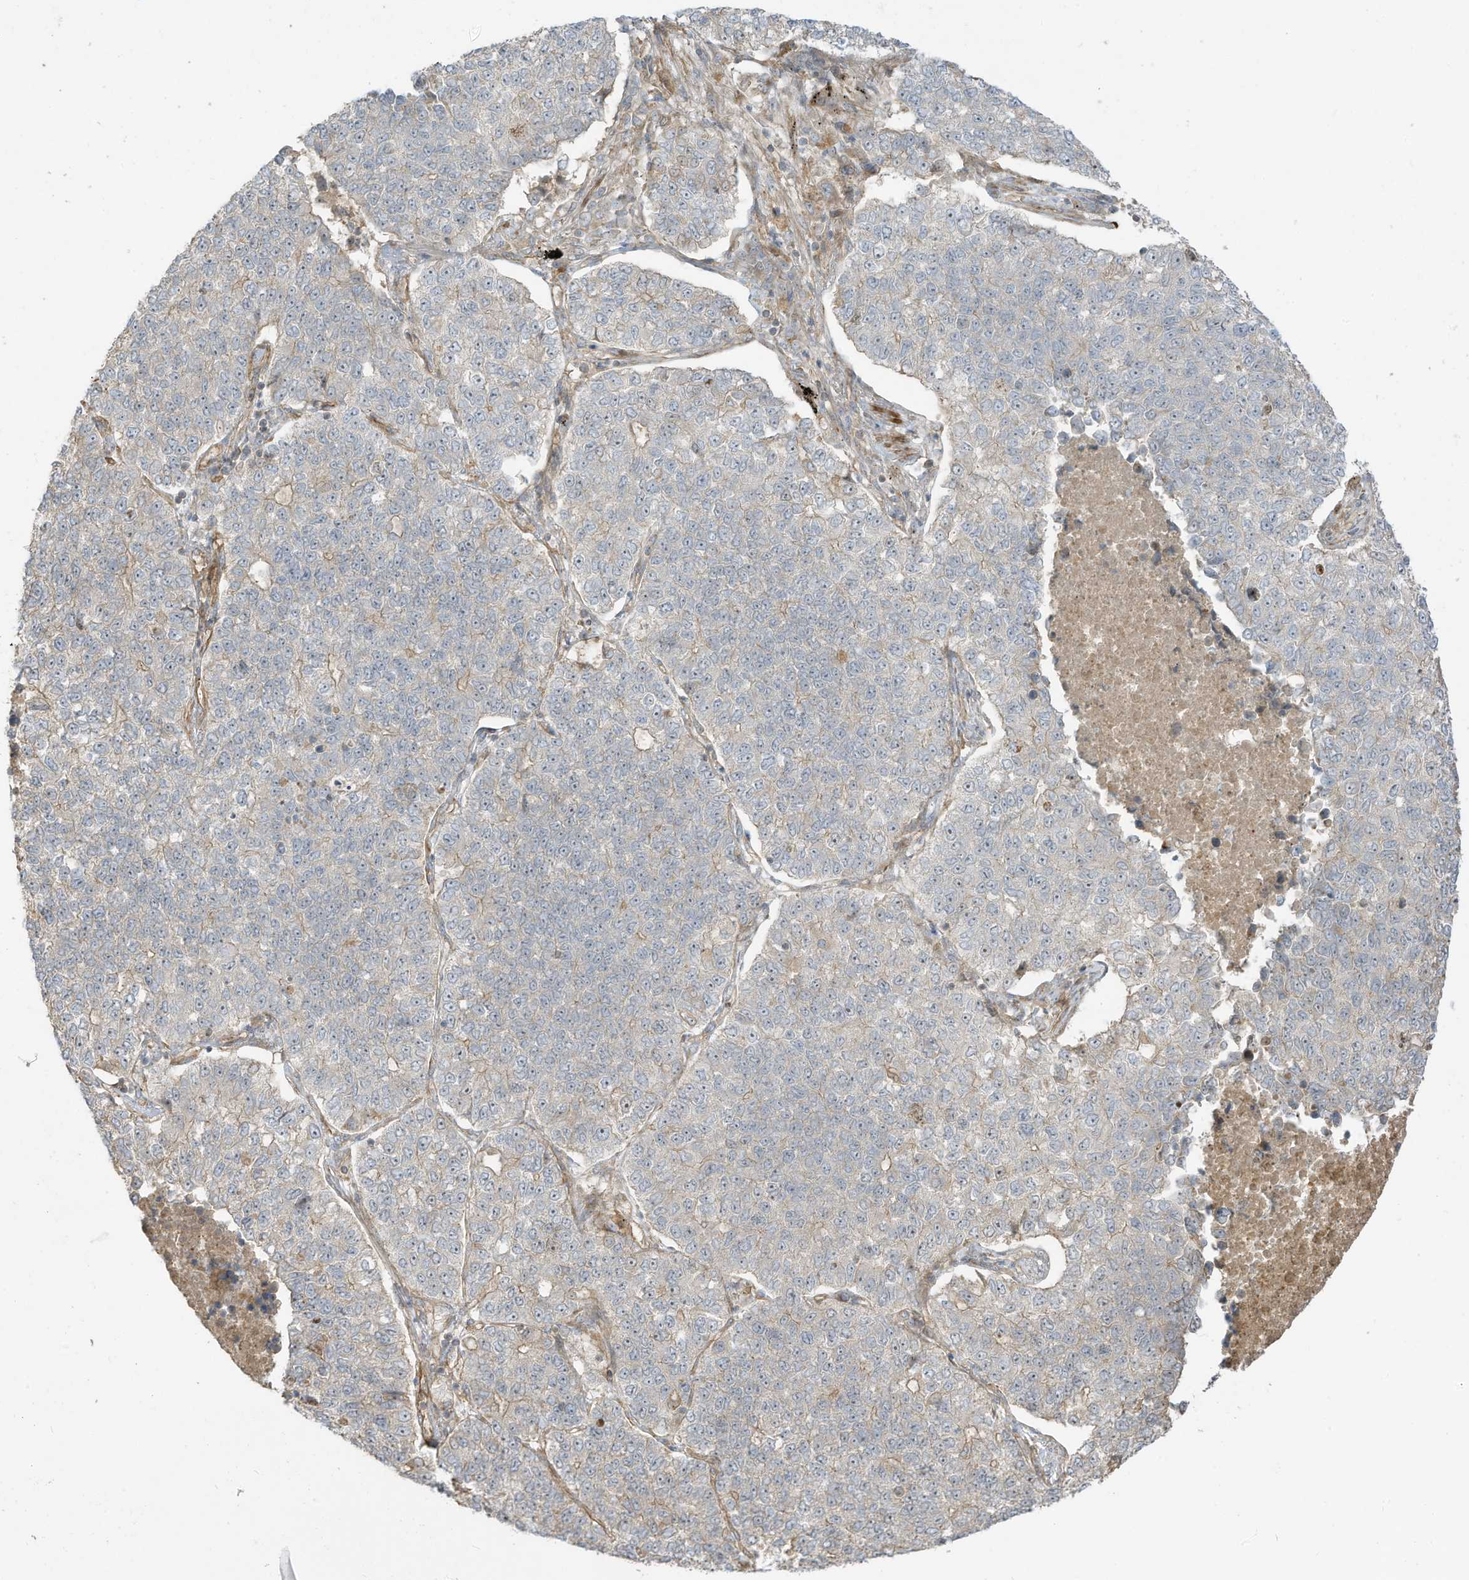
{"staining": {"intensity": "negative", "quantity": "none", "location": "none"}, "tissue": "lung cancer", "cell_type": "Tumor cells", "image_type": "cancer", "snomed": [{"axis": "morphology", "description": "Adenocarcinoma, NOS"}, {"axis": "topography", "description": "Lung"}], "caption": "Lung cancer was stained to show a protein in brown. There is no significant positivity in tumor cells.", "gene": "ENTR1", "patient": {"sex": "male", "age": 49}}